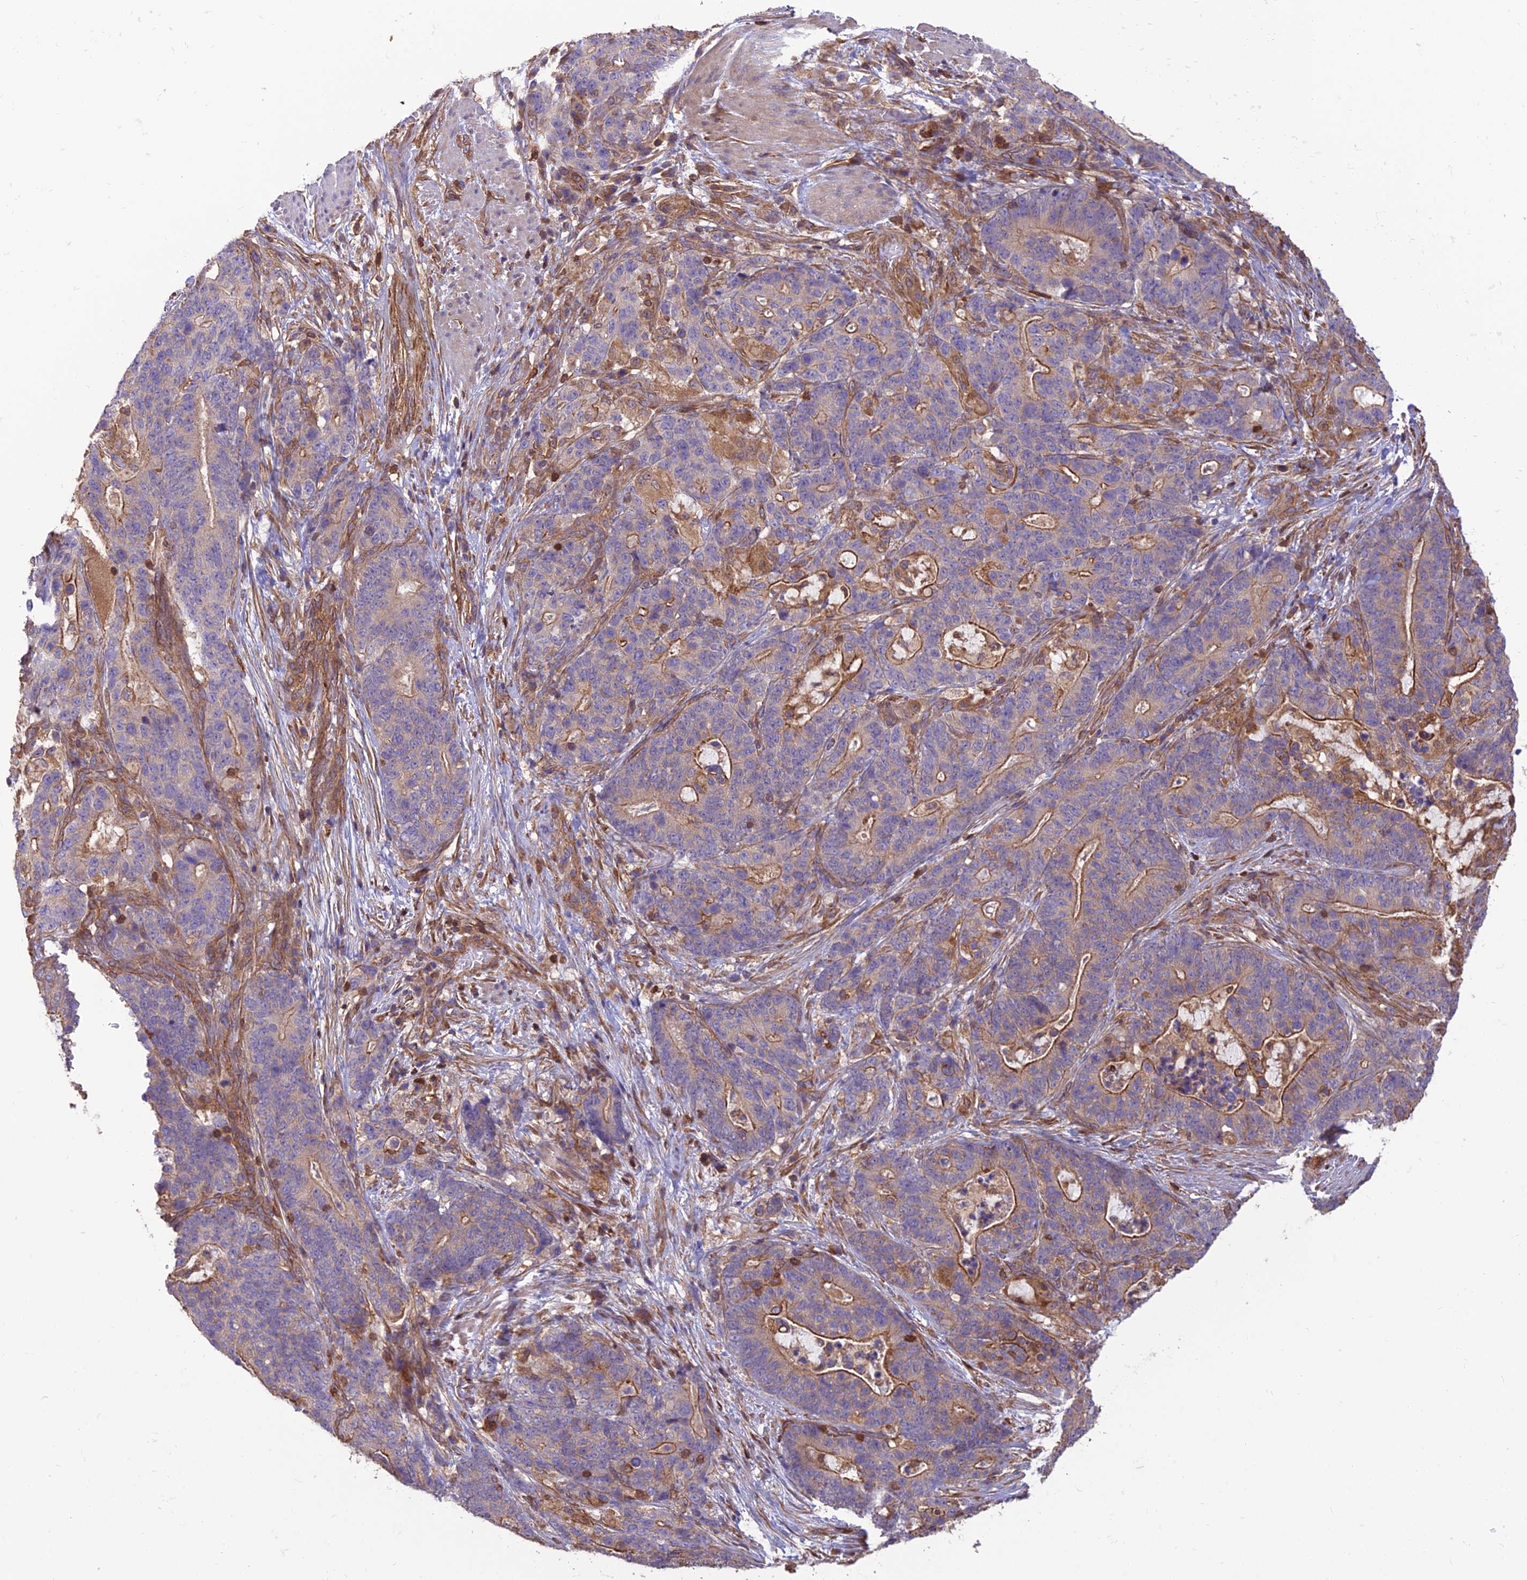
{"staining": {"intensity": "moderate", "quantity": "25%-75%", "location": "cytoplasmic/membranous"}, "tissue": "stomach cancer", "cell_type": "Tumor cells", "image_type": "cancer", "snomed": [{"axis": "morphology", "description": "Normal tissue, NOS"}, {"axis": "morphology", "description": "Adenocarcinoma, NOS"}, {"axis": "topography", "description": "Stomach"}], "caption": "Stomach cancer (adenocarcinoma) stained with IHC shows moderate cytoplasmic/membranous positivity in approximately 25%-75% of tumor cells. The staining was performed using DAB to visualize the protein expression in brown, while the nuclei were stained in blue with hematoxylin (Magnification: 20x).", "gene": "HPSE2", "patient": {"sex": "female", "age": 64}}